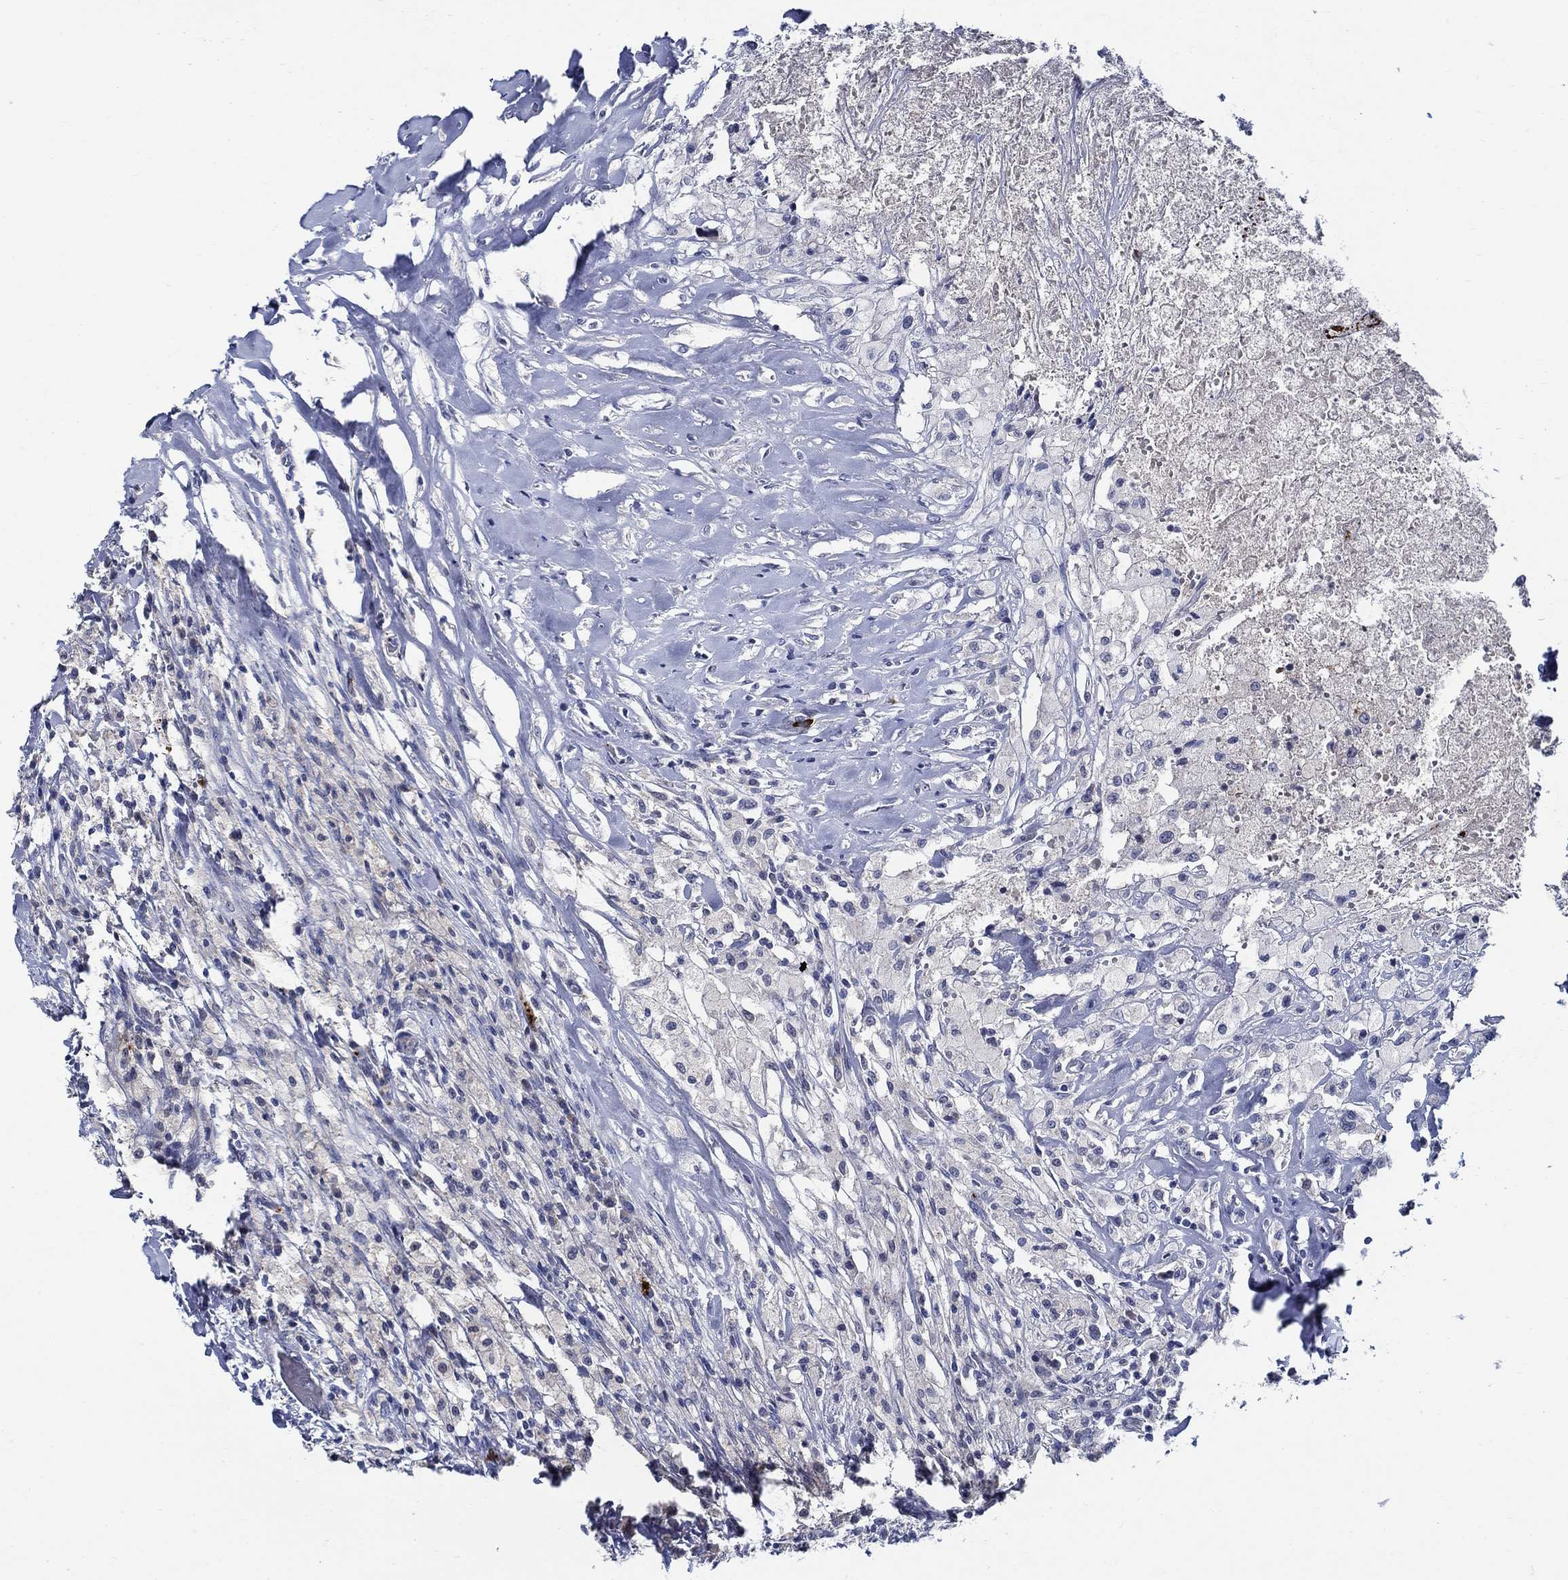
{"staining": {"intensity": "negative", "quantity": "none", "location": "none"}, "tissue": "testis cancer", "cell_type": "Tumor cells", "image_type": "cancer", "snomed": [{"axis": "morphology", "description": "Necrosis, NOS"}, {"axis": "morphology", "description": "Carcinoma, Embryonal, NOS"}, {"axis": "topography", "description": "Testis"}], "caption": "Immunohistochemistry histopathology image of neoplastic tissue: human testis embryonal carcinoma stained with DAB displays no significant protein expression in tumor cells. The staining was performed using DAB to visualize the protein expression in brown, while the nuclei were stained in blue with hematoxylin (Magnification: 20x).", "gene": "ALOX12", "patient": {"sex": "male", "age": 19}}